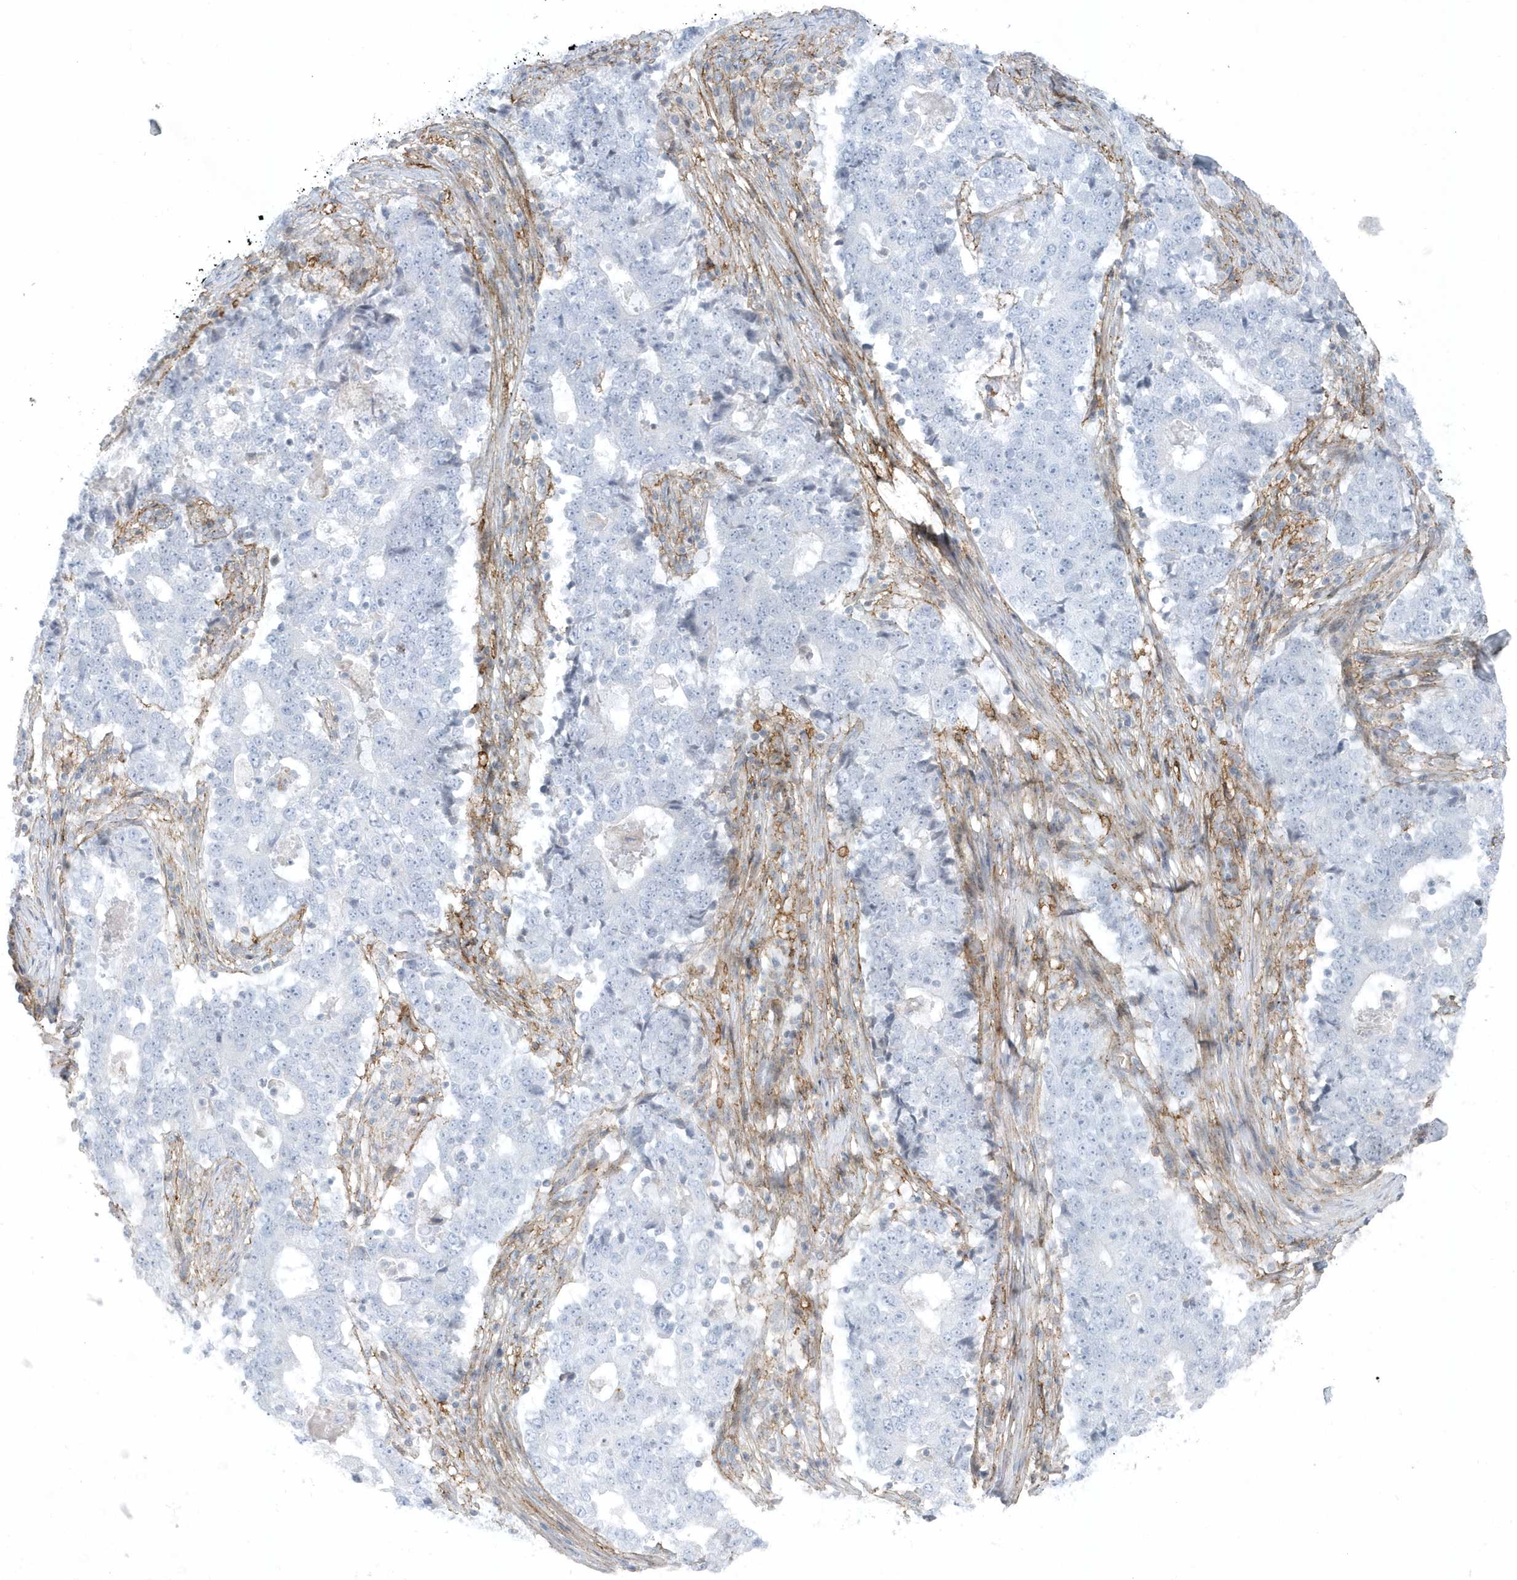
{"staining": {"intensity": "negative", "quantity": "none", "location": "none"}, "tissue": "stomach cancer", "cell_type": "Tumor cells", "image_type": "cancer", "snomed": [{"axis": "morphology", "description": "Adenocarcinoma, NOS"}, {"axis": "topography", "description": "Stomach"}], "caption": "IHC histopathology image of neoplastic tissue: human stomach adenocarcinoma stained with DAB (3,3'-diaminobenzidine) shows no significant protein positivity in tumor cells.", "gene": "CACNB2", "patient": {"sex": "male", "age": 59}}